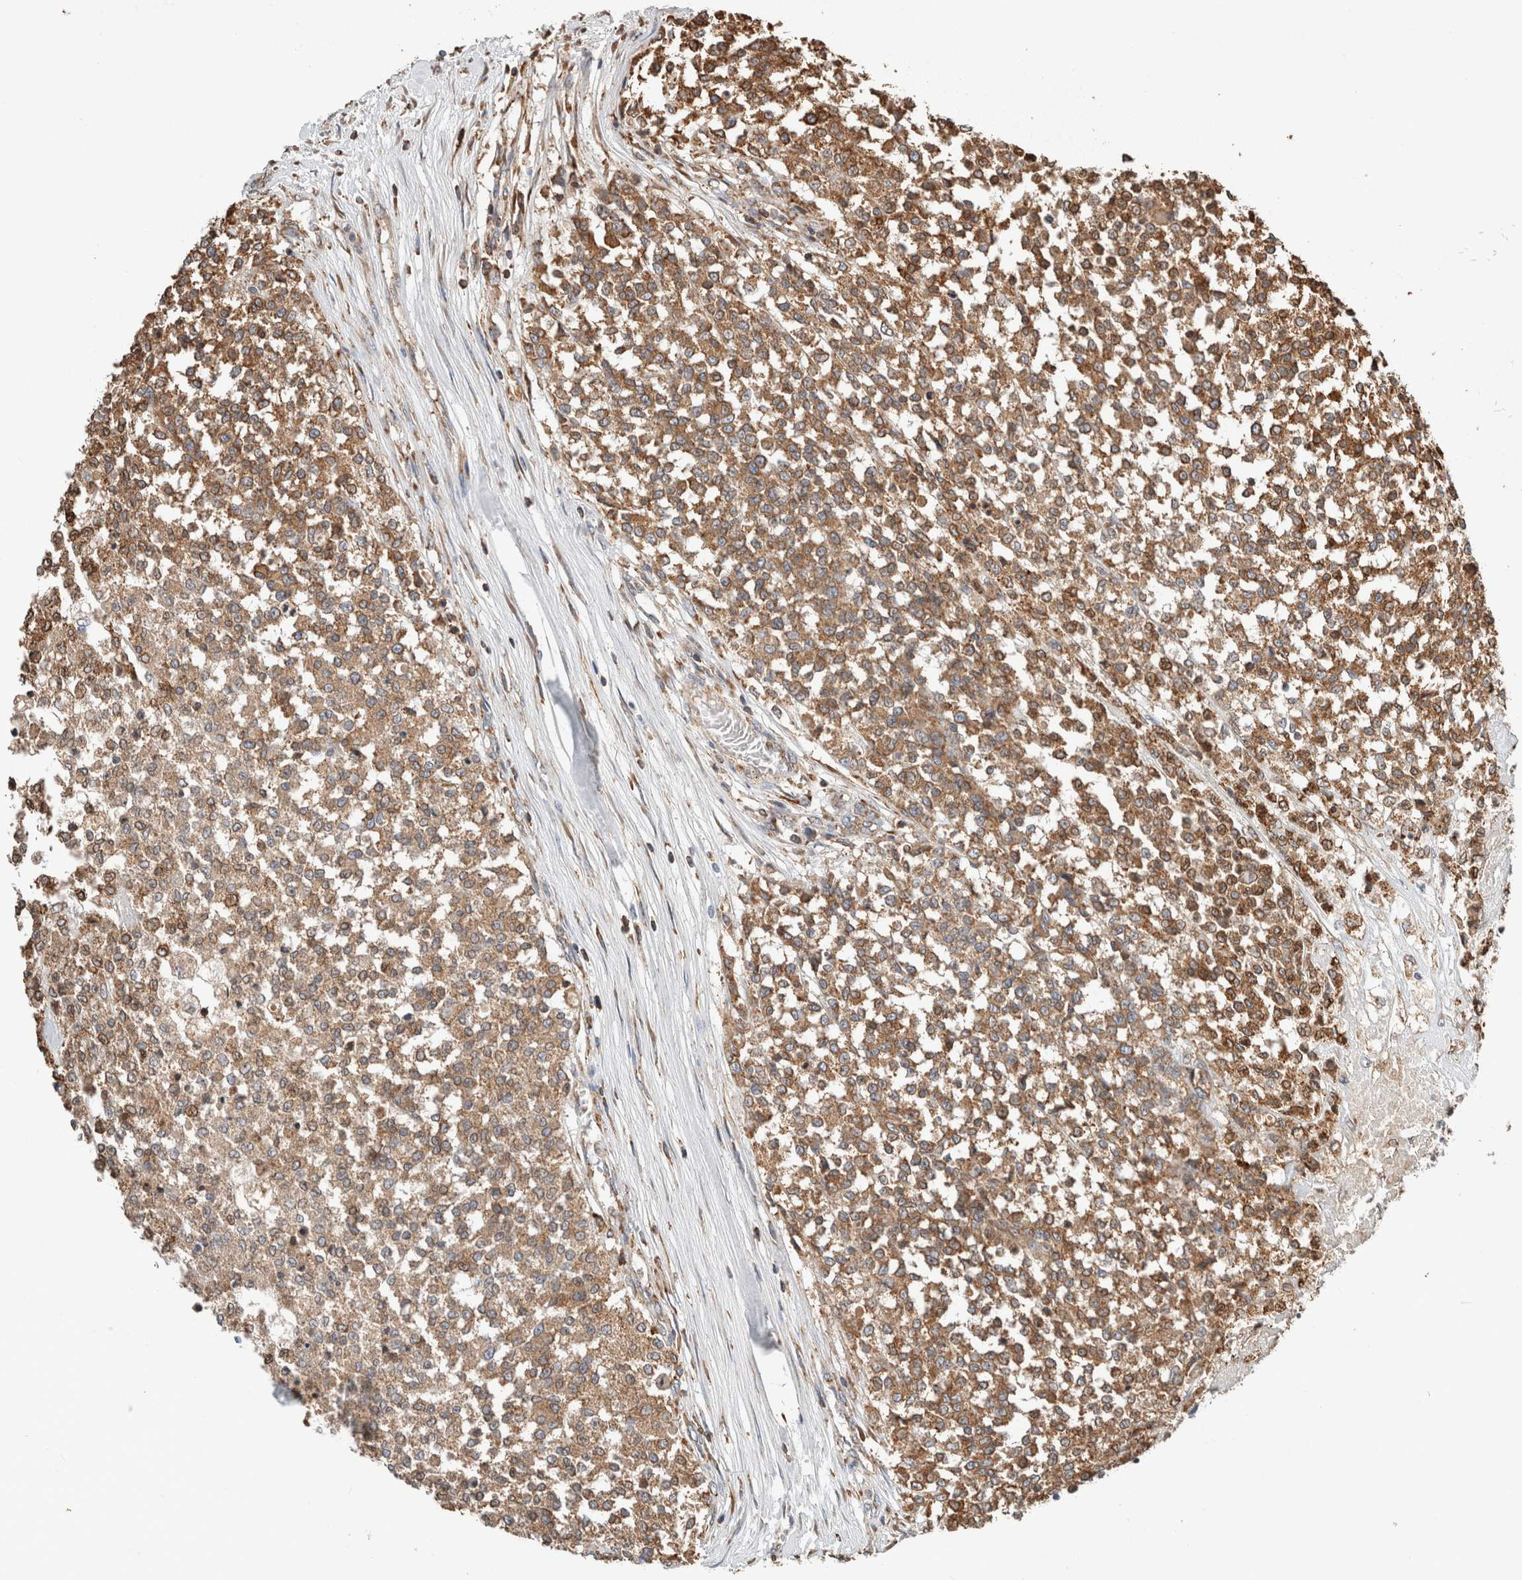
{"staining": {"intensity": "moderate", "quantity": ">75%", "location": "cytoplasmic/membranous"}, "tissue": "testis cancer", "cell_type": "Tumor cells", "image_type": "cancer", "snomed": [{"axis": "morphology", "description": "Seminoma, NOS"}, {"axis": "topography", "description": "Testis"}], "caption": "A brown stain highlights moderate cytoplasmic/membranous staining of a protein in human seminoma (testis) tumor cells.", "gene": "ERAP2", "patient": {"sex": "male", "age": 59}}